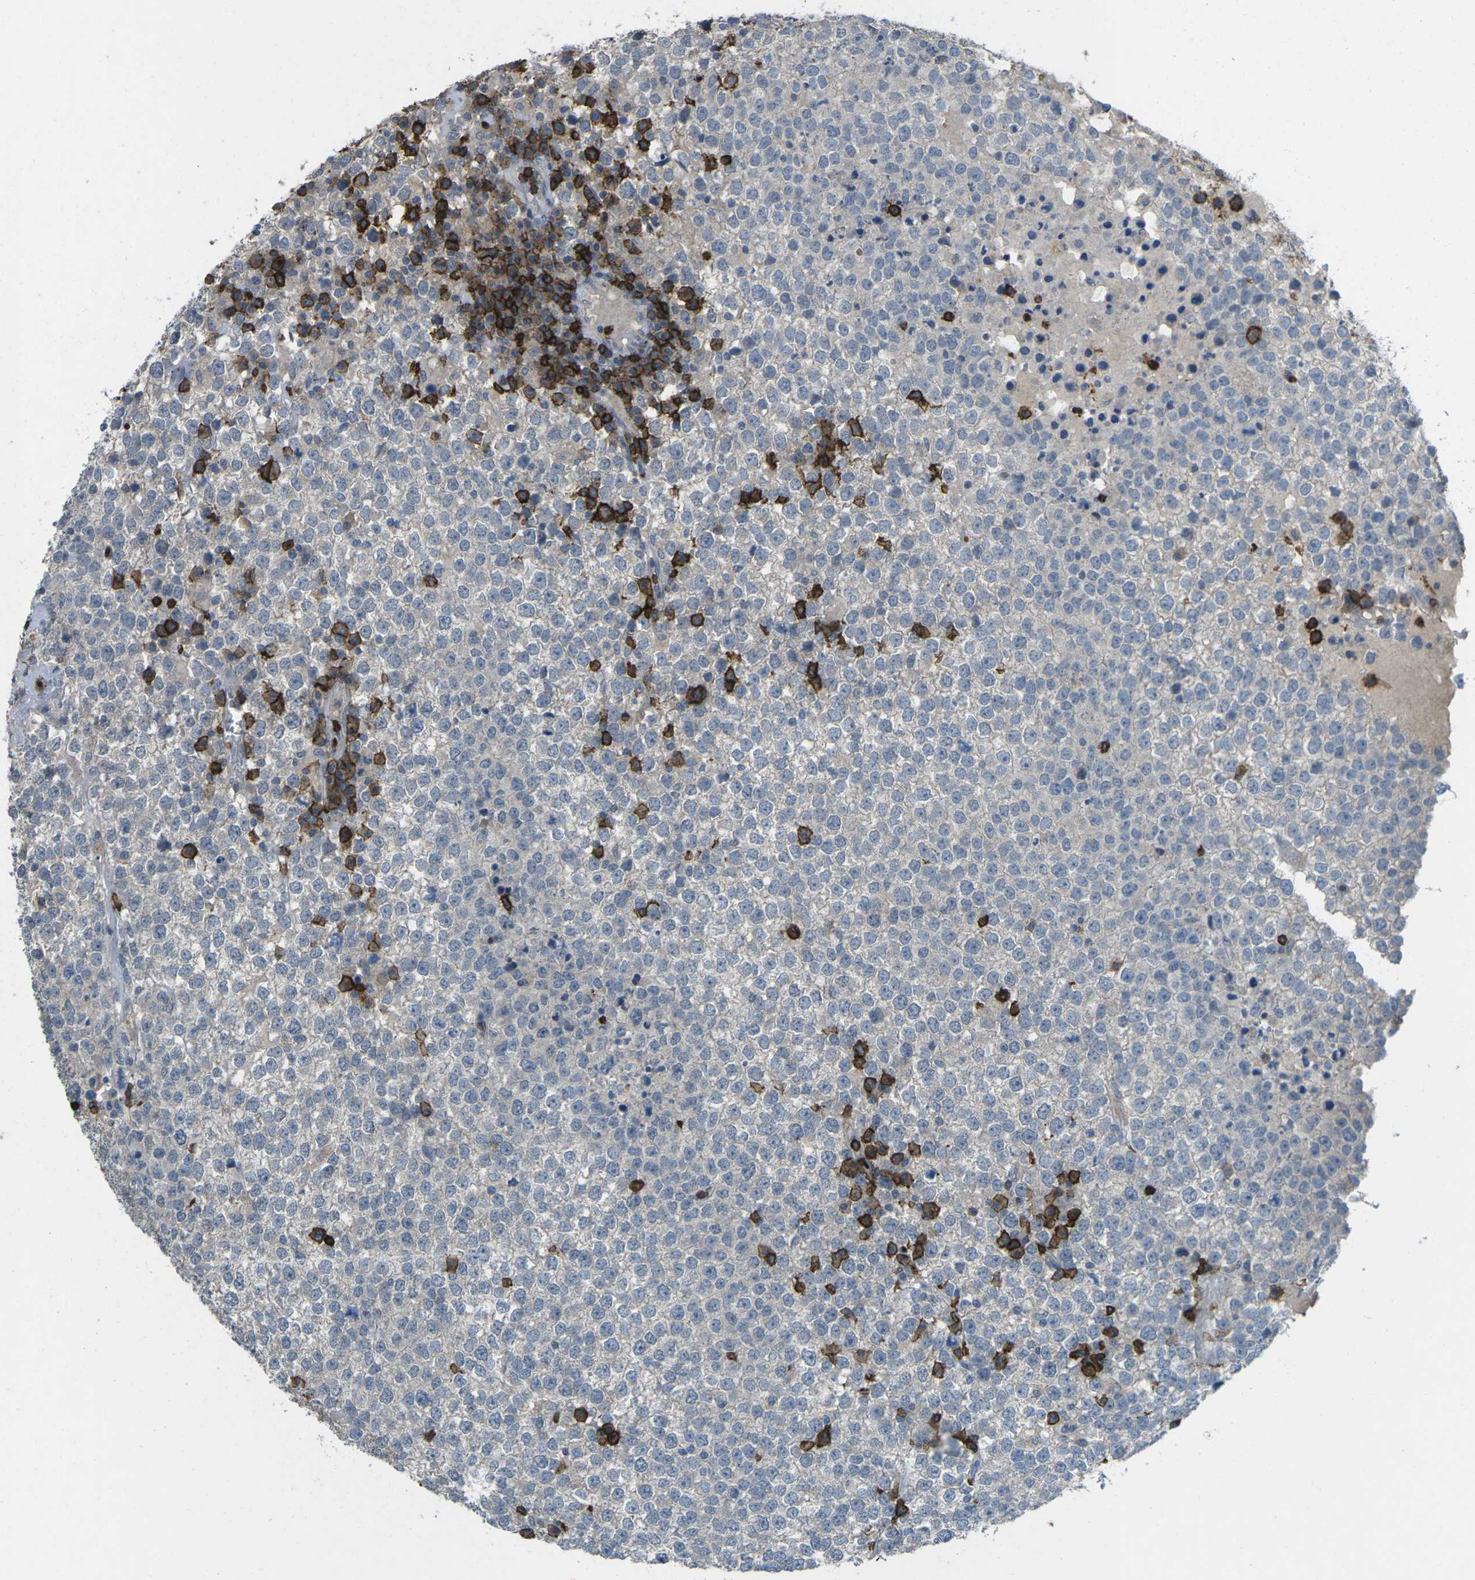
{"staining": {"intensity": "negative", "quantity": "none", "location": "none"}, "tissue": "testis cancer", "cell_type": "Tumor cells", "image_type": "cancer", "snomed": [{"axis": "morphology", "description": "Seminoma, NOS"}, {"axis": "topography", "description": "Testis"}], "caption": "An immunohistochemistry (IHC) micrograph of testis seminoma is shown. There is no staining in tumor cells of testis seminoma.", "gene": "CD19", "patient": {"sex": "male", "age": 65}}